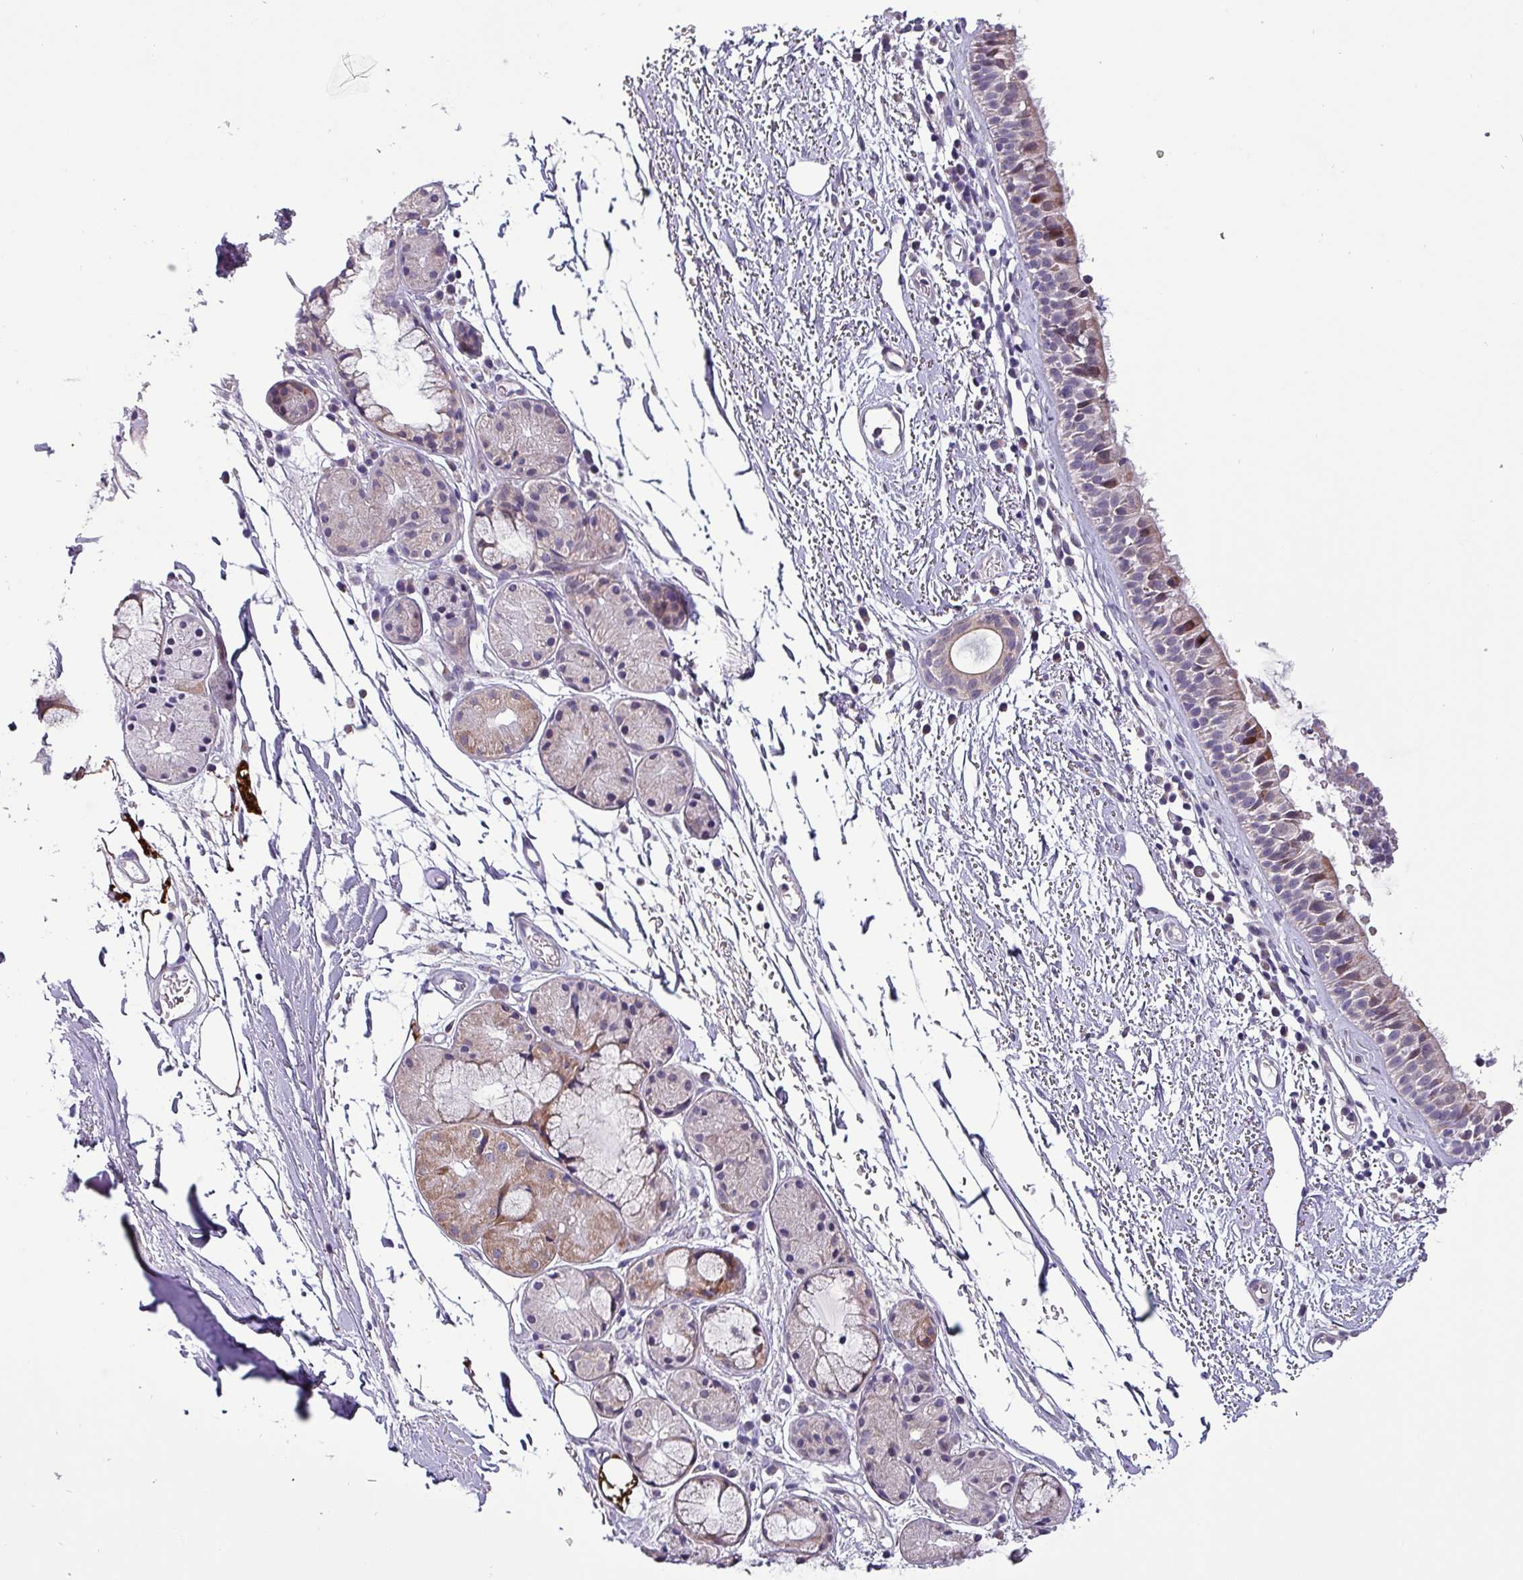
{"staining": {"intensity": "moderate", "quantity": "<25%", "location": "nuclear"}, "tissue": "nasopharynx", "cell_type": "Respiratory epithelial cells", "image_type": "normal", "snomed": [{"axis": "morphology", "description": "Normal tissue, NOS"}, {"axis": "topography", "description": "Cartilage tissue"}, {"axis": "topography", "description": "Nasopharynx"}], "caption": "An IHC micrograph of benign tissue is shown. Protein staining in brown shows moderate nuclear positivity in nasopharynx within respiratory epithelial cells. The protein is shown in brown color, while the nuclei are stained blue.", "gene": "GRAPL", "patient": {"sex": "male", "age": 56}}